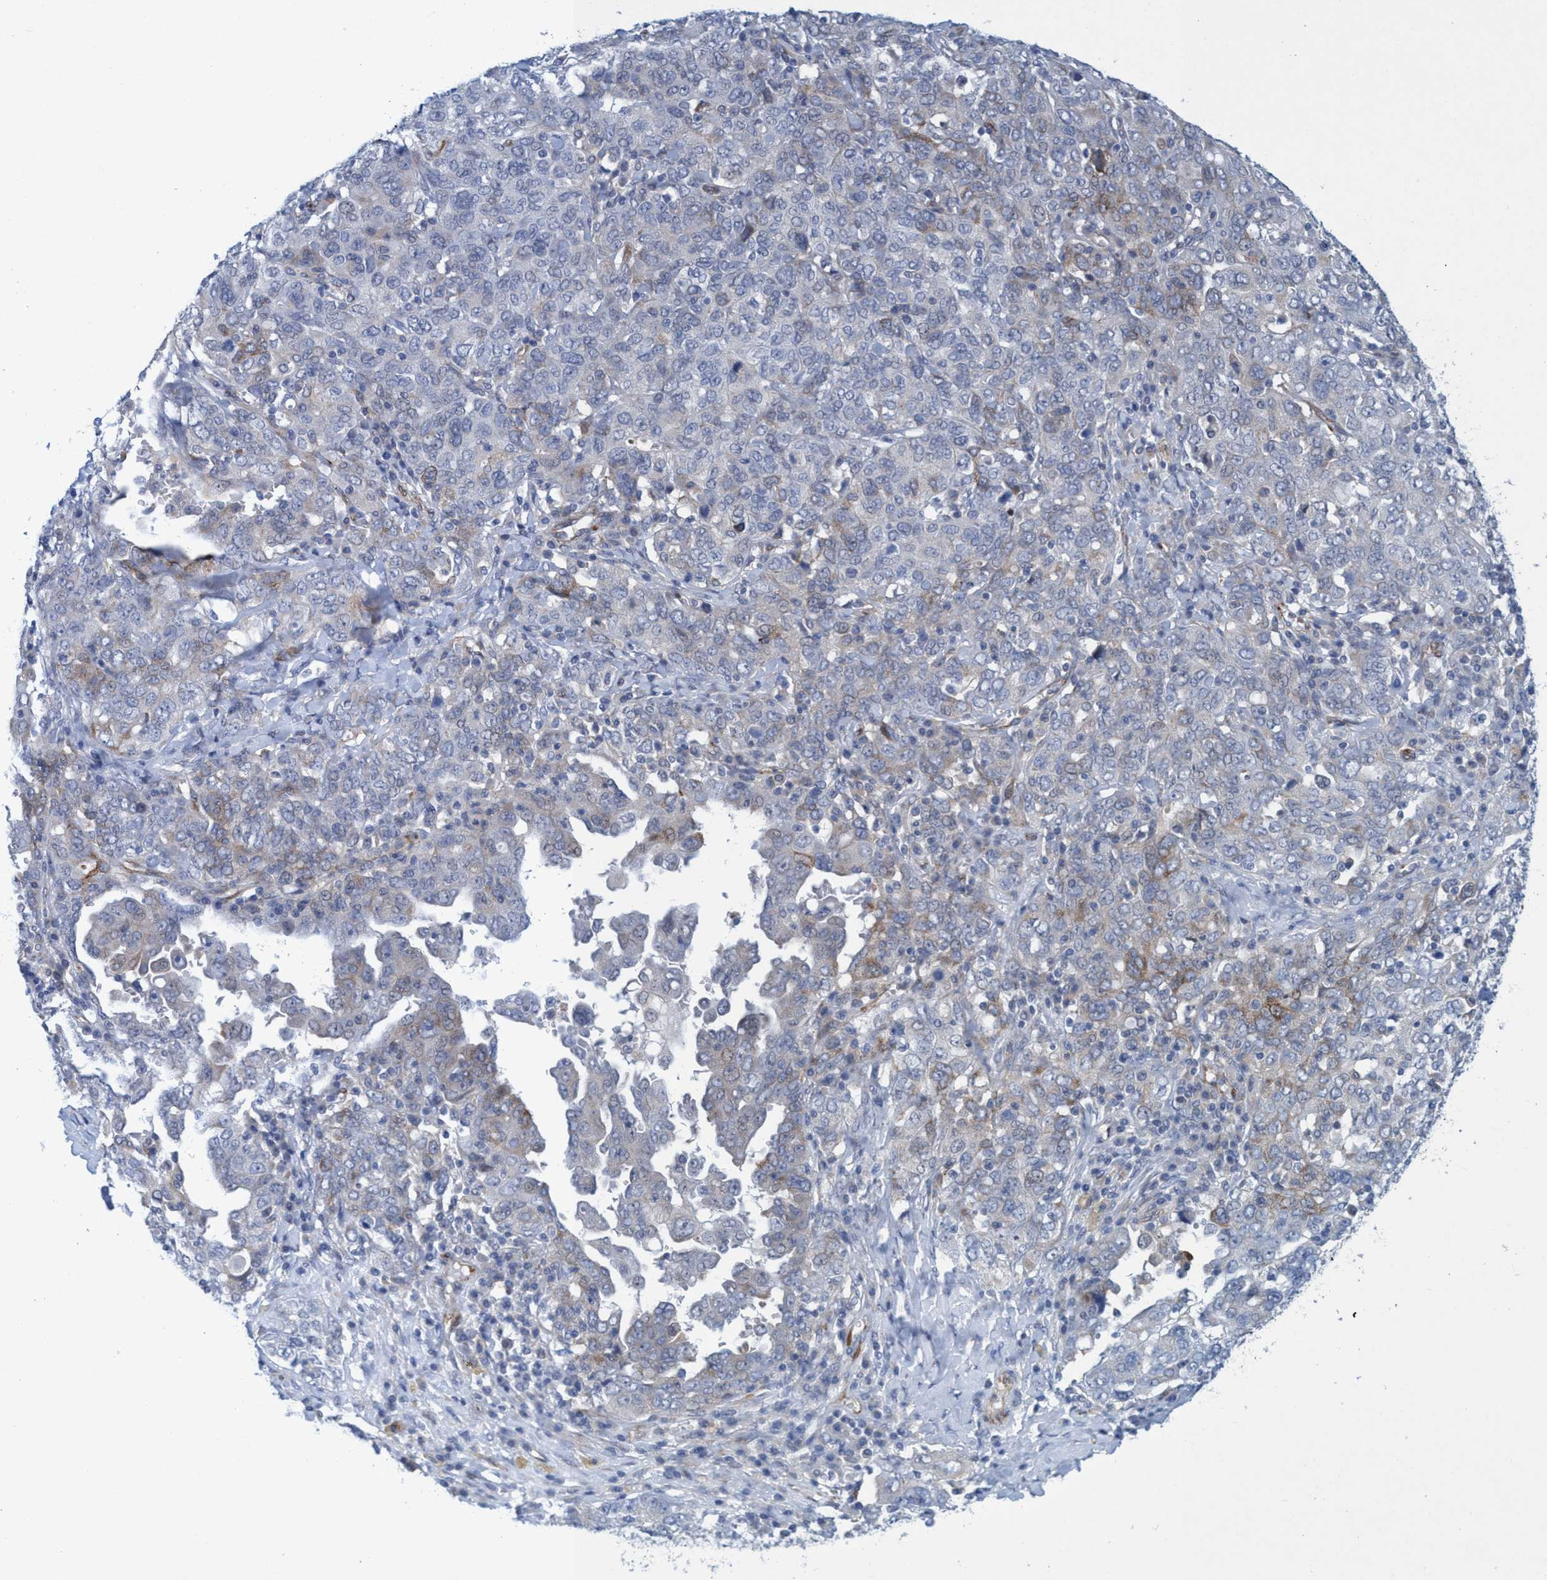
{"staining": {"intensity": "weak", "quantity": "<25%", "location": "cytoplasmic/membranous"}, "tissue": "ovarian cancer", "cell_type": "Tumor cells", "image_type": "cancer", "snomed": [{"axis": "morphology", "description": "Carcinoma, endometroid"}, {"axis": "topography", "description": "Ovary"}], "caption": "The micrograph demonstrates no staining of tumor cells in ovarian cancer.", "gene": "SLC43A2", "patient": {"sex": "female", "age": 62}}